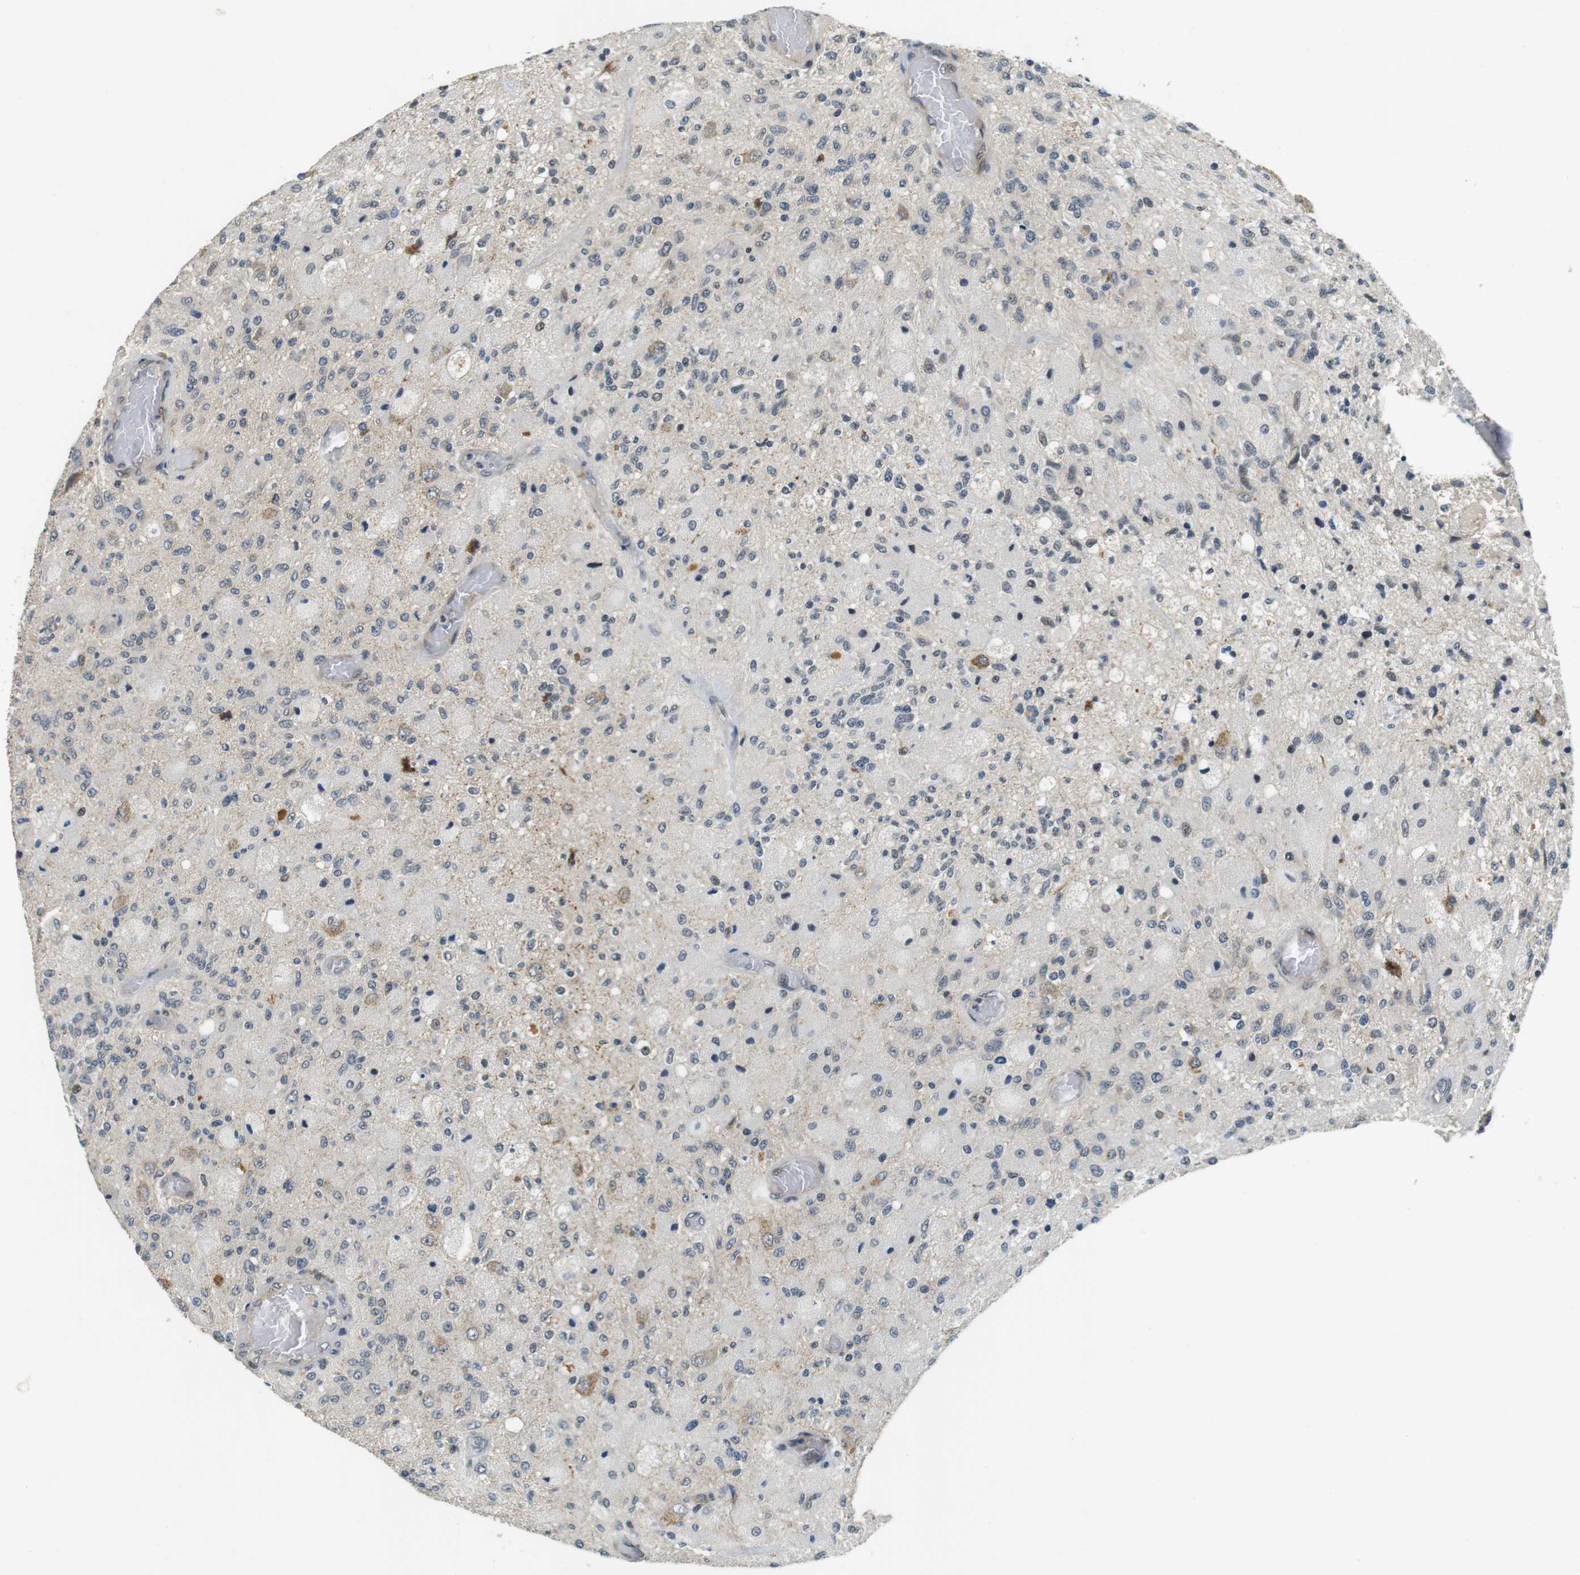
{"staining": {"intensity": "moderate", "quantity": "<25%", "location": "nuclear"}, "tissue": "glioma", "cell_type": "Tumor cells", "image_type": "cancer", "snomed": [{"axis": "morphology", "description": "Normal tissue, NOS"}, {"axis": "morphology", "description": "Glioma, malignant, High grade"}, {"axis": "topography", "description": "Cerebral cortex"}], "caption": "Immunohistochemical staining of glioma demonstrates moderate nuclear protein staining in about <25% of tumor cells. The protein of interest is stained brown, and the nuclei are stained in blue (DAB IHC with brightfield microscopy, high magnification).", "gene": "BRD4", "patient": {"sex": "male", "age": 77}}